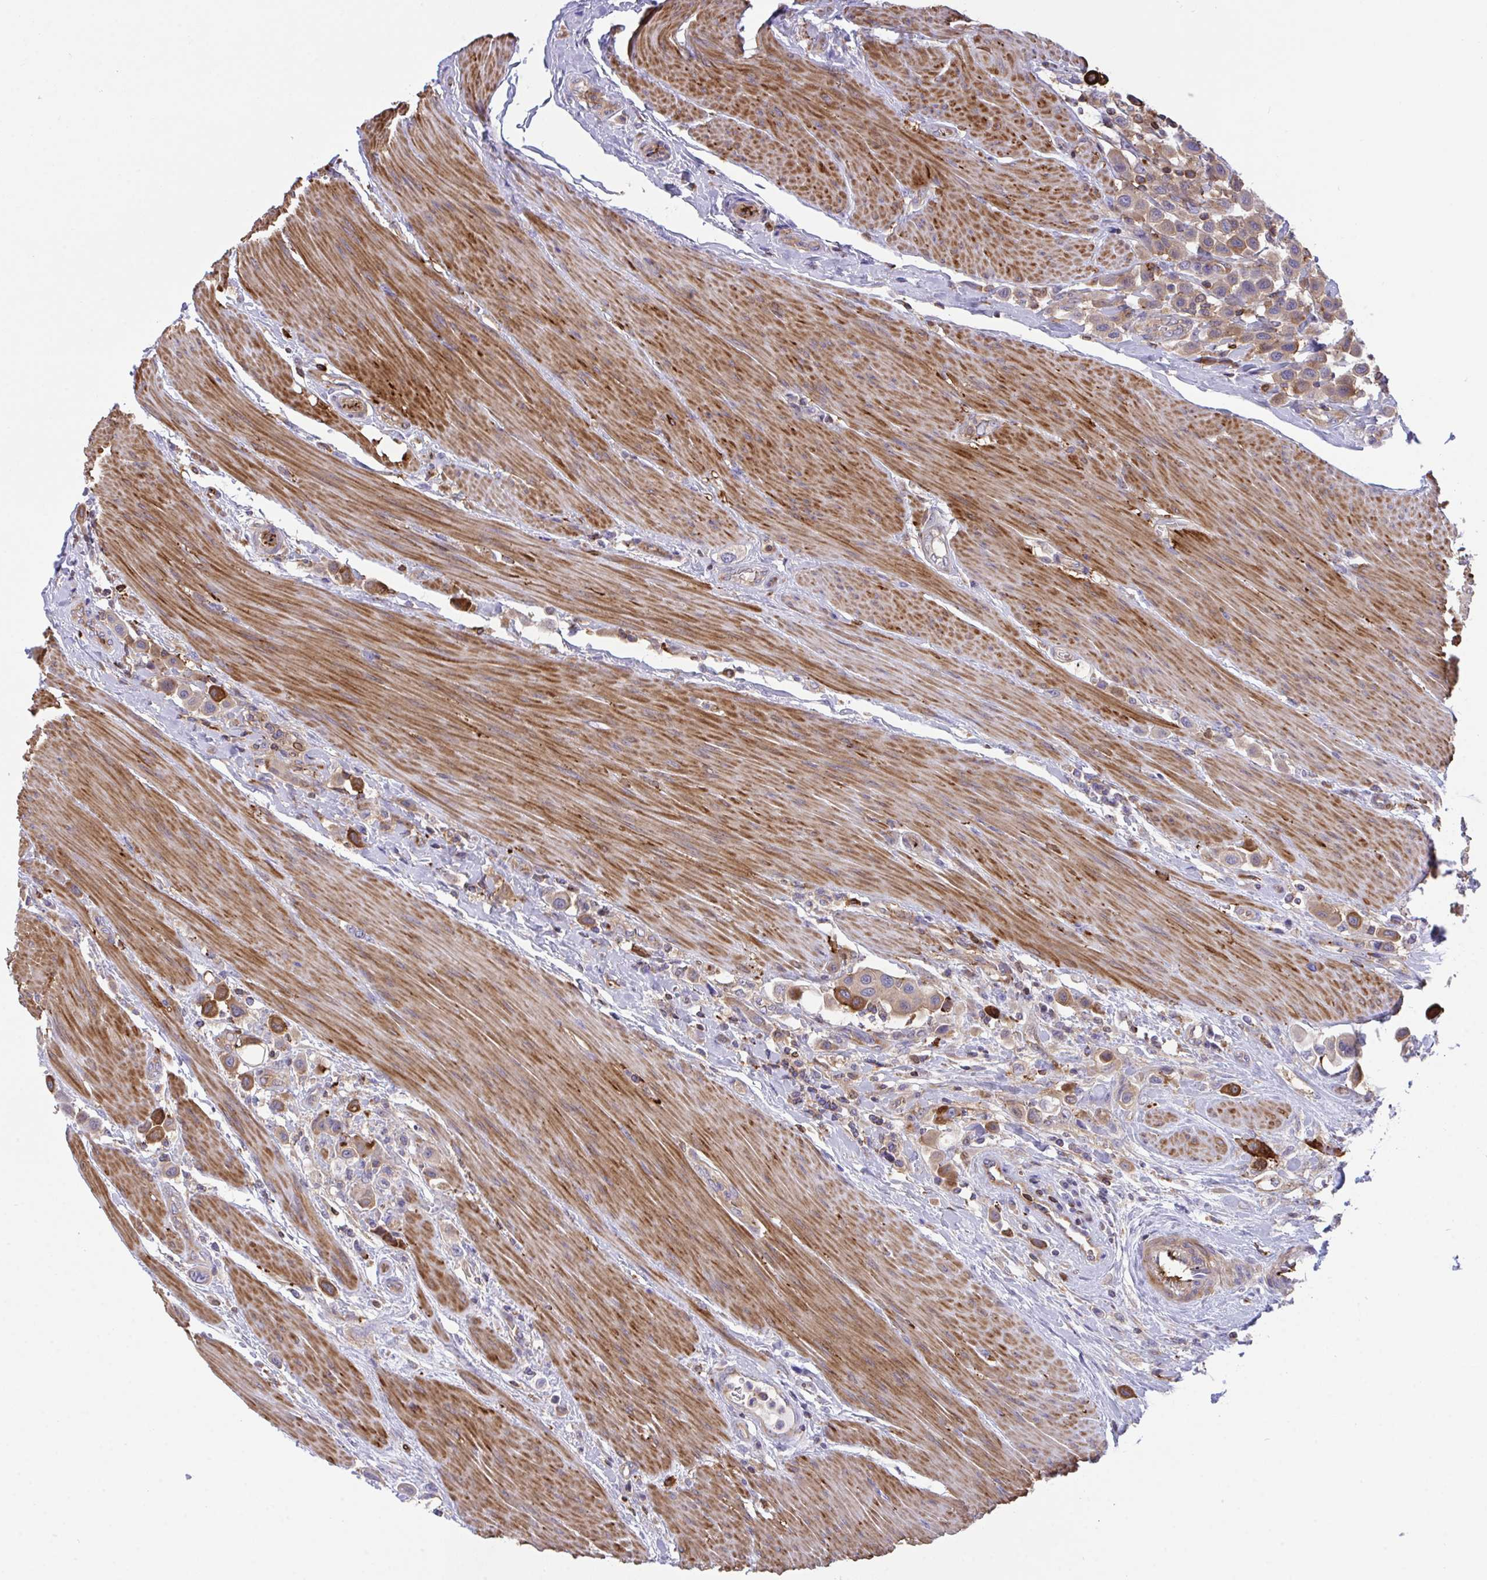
{"staining": {"intensity": "moderate", "quantity": "25%-75%", "location": "cytoplasmic/membranous"}, "tissue": "urothelial cancer", "cell_type": "Tumor cells", "image_type": "cancer", "snomed": [{"axis": "morphology", "description": "Urothelial carcinoma, High grade"}, {"axis": "topography", "description": "Urinary bladder"}], "caption": "This micrograph reveals urothelial cancer stained with immunohistochemistry (IHC) to label a protein in brown. The cytoplasmic/membranous of tumor cells show moderate positivity for the protein. Nuclei are counter-stained blue.", "gene": "PPIH", "patient": {"sex": "male", "age": 50}}